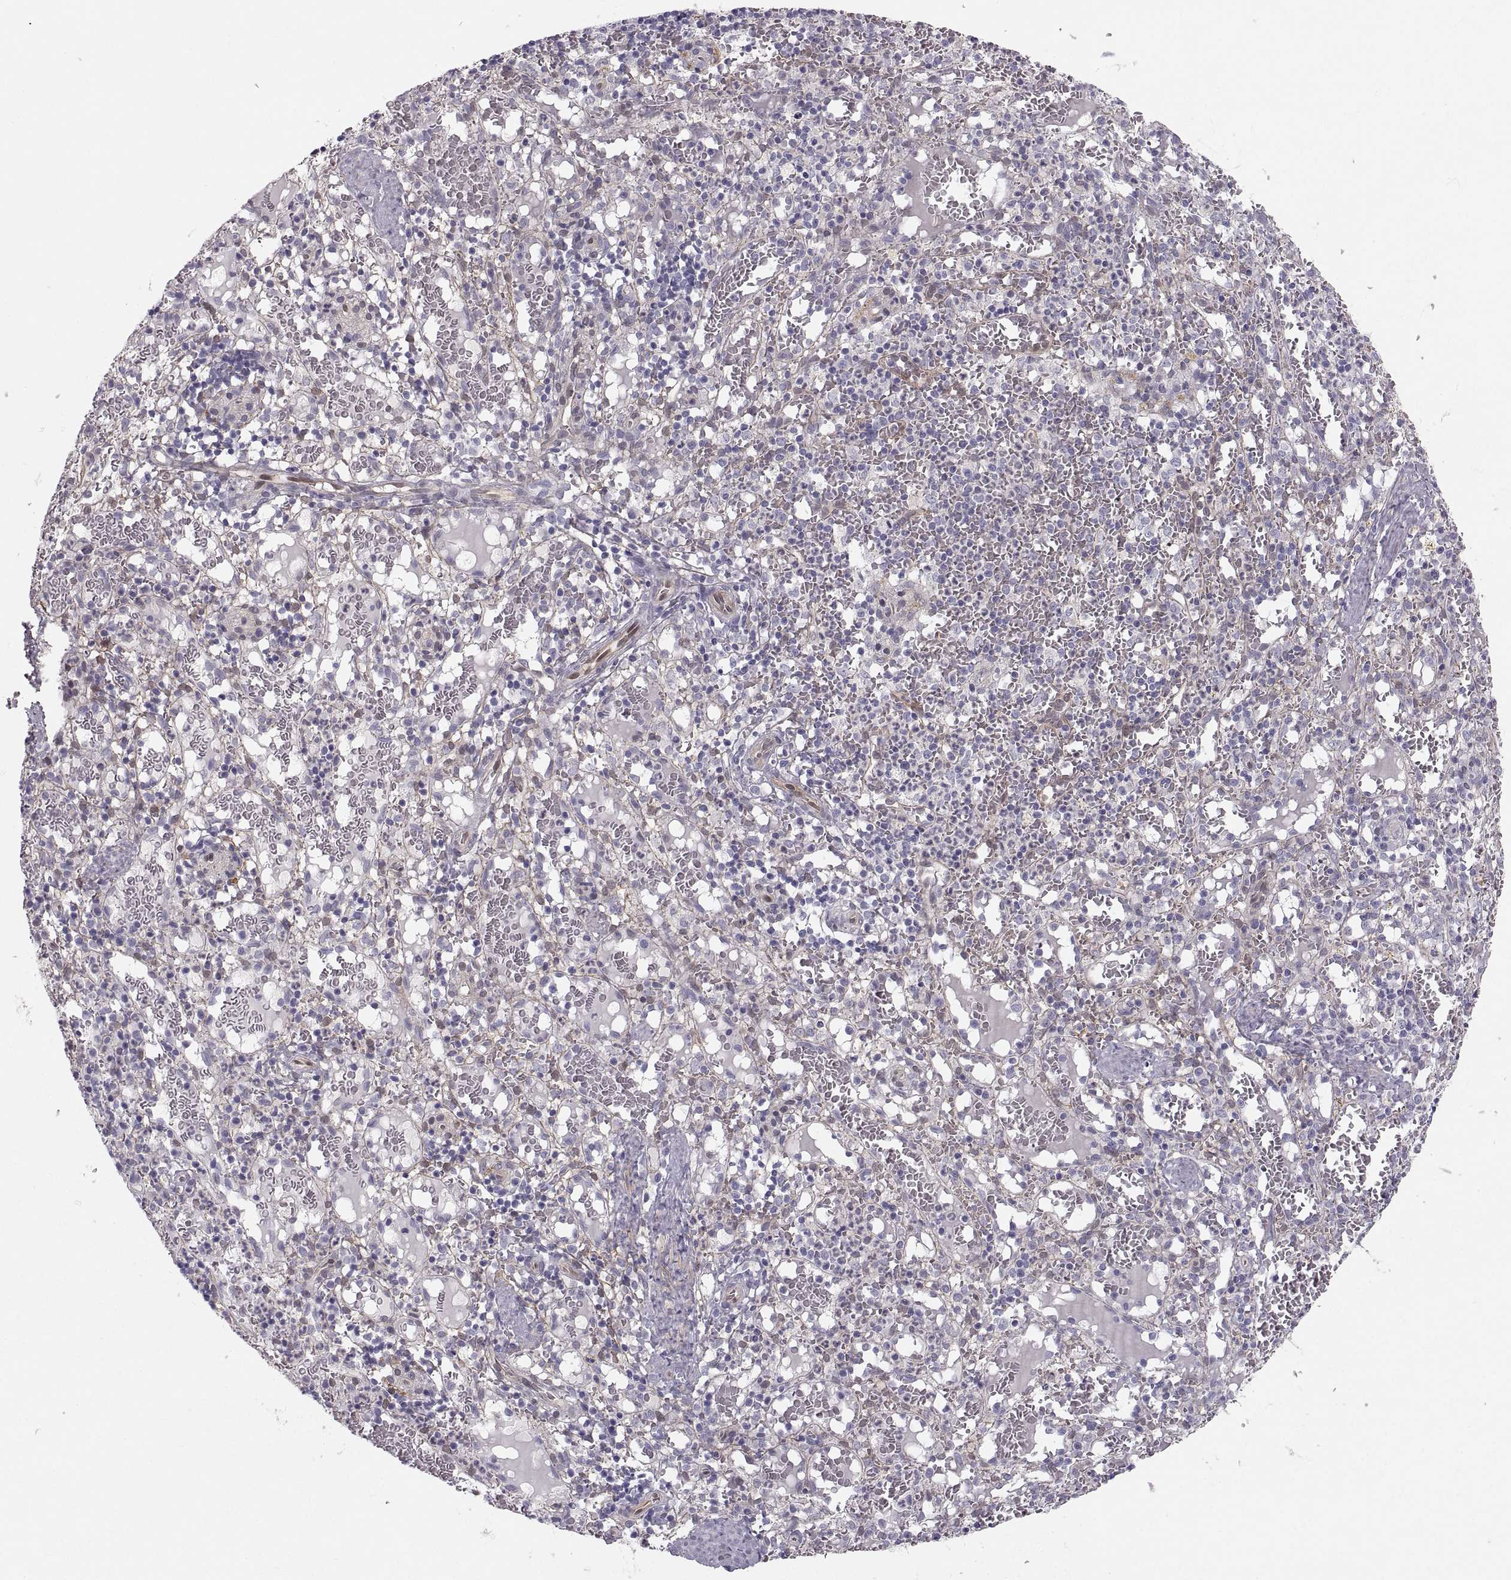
{"staining": {"intensity": "weak", "quantity": "25%-75%", "location": "cytoplasmic/membranous"}, "tissue": "spleen", "cell_type": "Cells in red pulp", "image_type": "normal", "snomed": [{"axis": "morphology", "description": "Normal tissue, NOS"}, {"axis": "topography", "description": "Spleen"}], "caption": "Immunohistochemistry (IHC) micrograph of unremarkable spleen: human spleen stained using IHC shows low levels of weak protein expression localized specifically in the cytoplasmic/membranous of cells in red pulp, appearing as a cytoplasmic/membranous brown color.", "gene": "PGM5", "patient": {"sex": "male", "age": 11}}